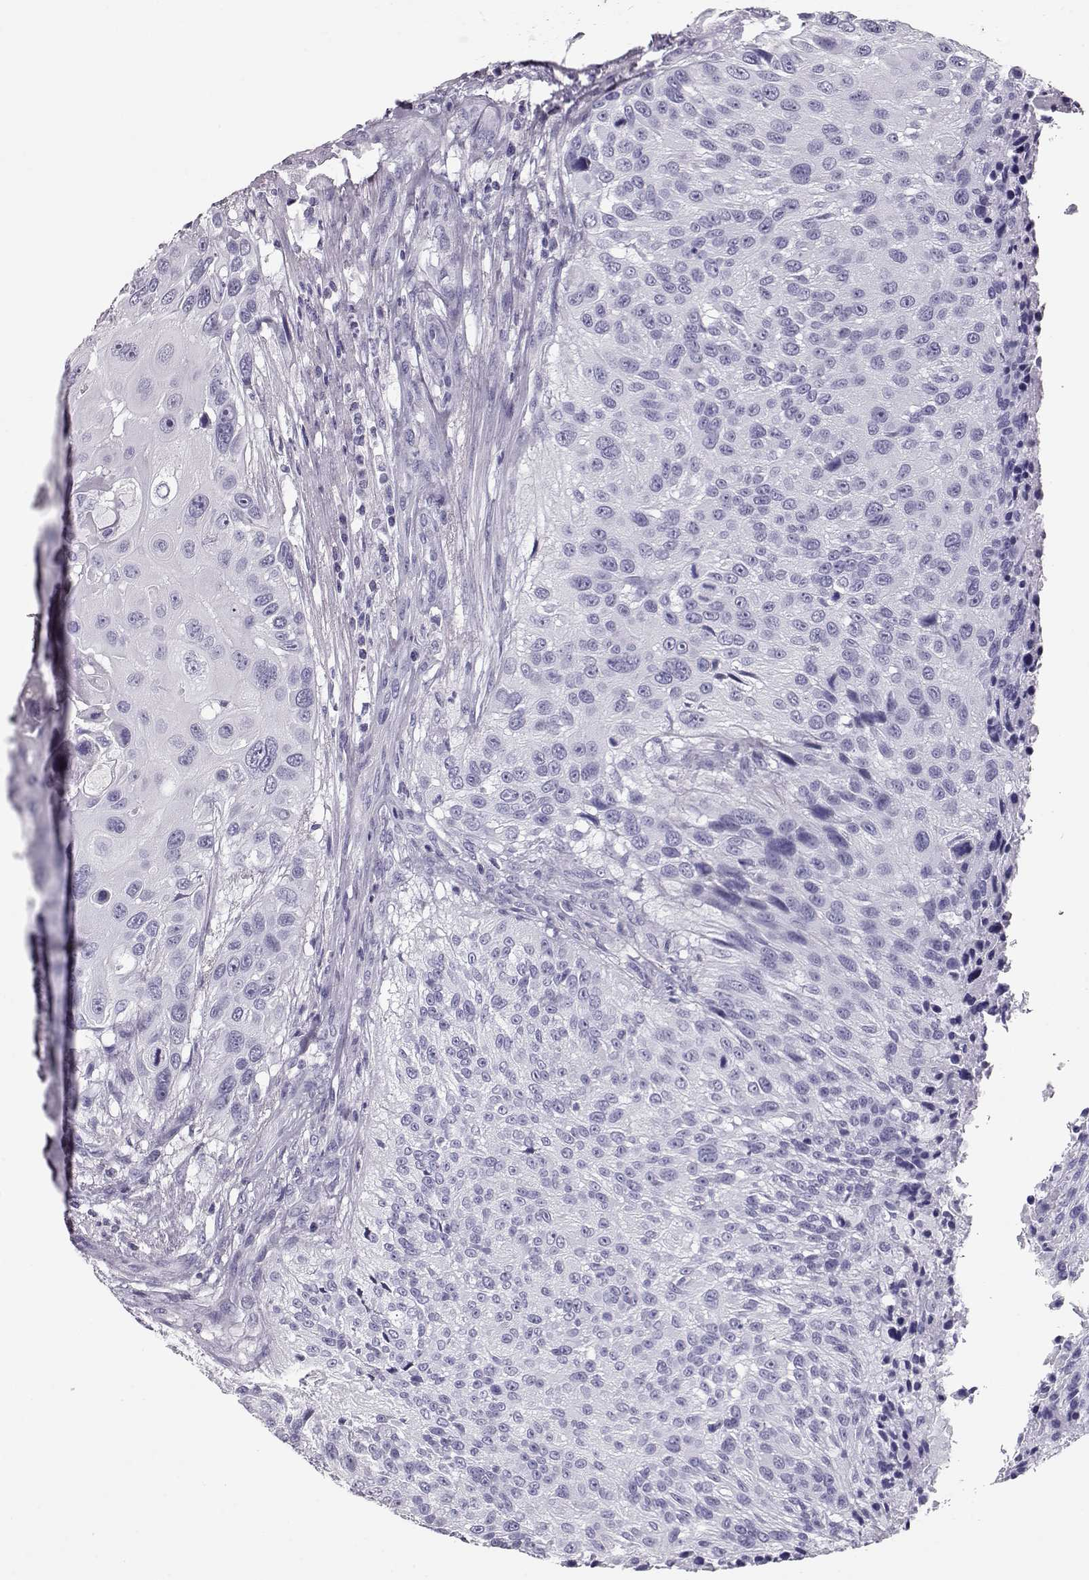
{"staining": {"intensity": "negative", "quantity": "none", "location": "none"}, "tissue": "urothelial cancer", "cell_type": "Tumor cells", "image_type": "cancer", "snomed": [{"axis": "morphology", "description": "Urothelial carcinoma, NOS"}, {"axis": "topography", "description": "Urinary bladder"}], "caption": "Immunohistochemistry micrograph of neoplastic tissue: human urothelial cancer stained with DAB demonstrates no significant protein expression in tumor cells. (Brightfield microscopy of DAB (3,3'-diaminobenzidine) immunohistochemistry (IHC) at high magnification).", "gene": "RD3", "patient": {"sex": "male", "age": 55}}